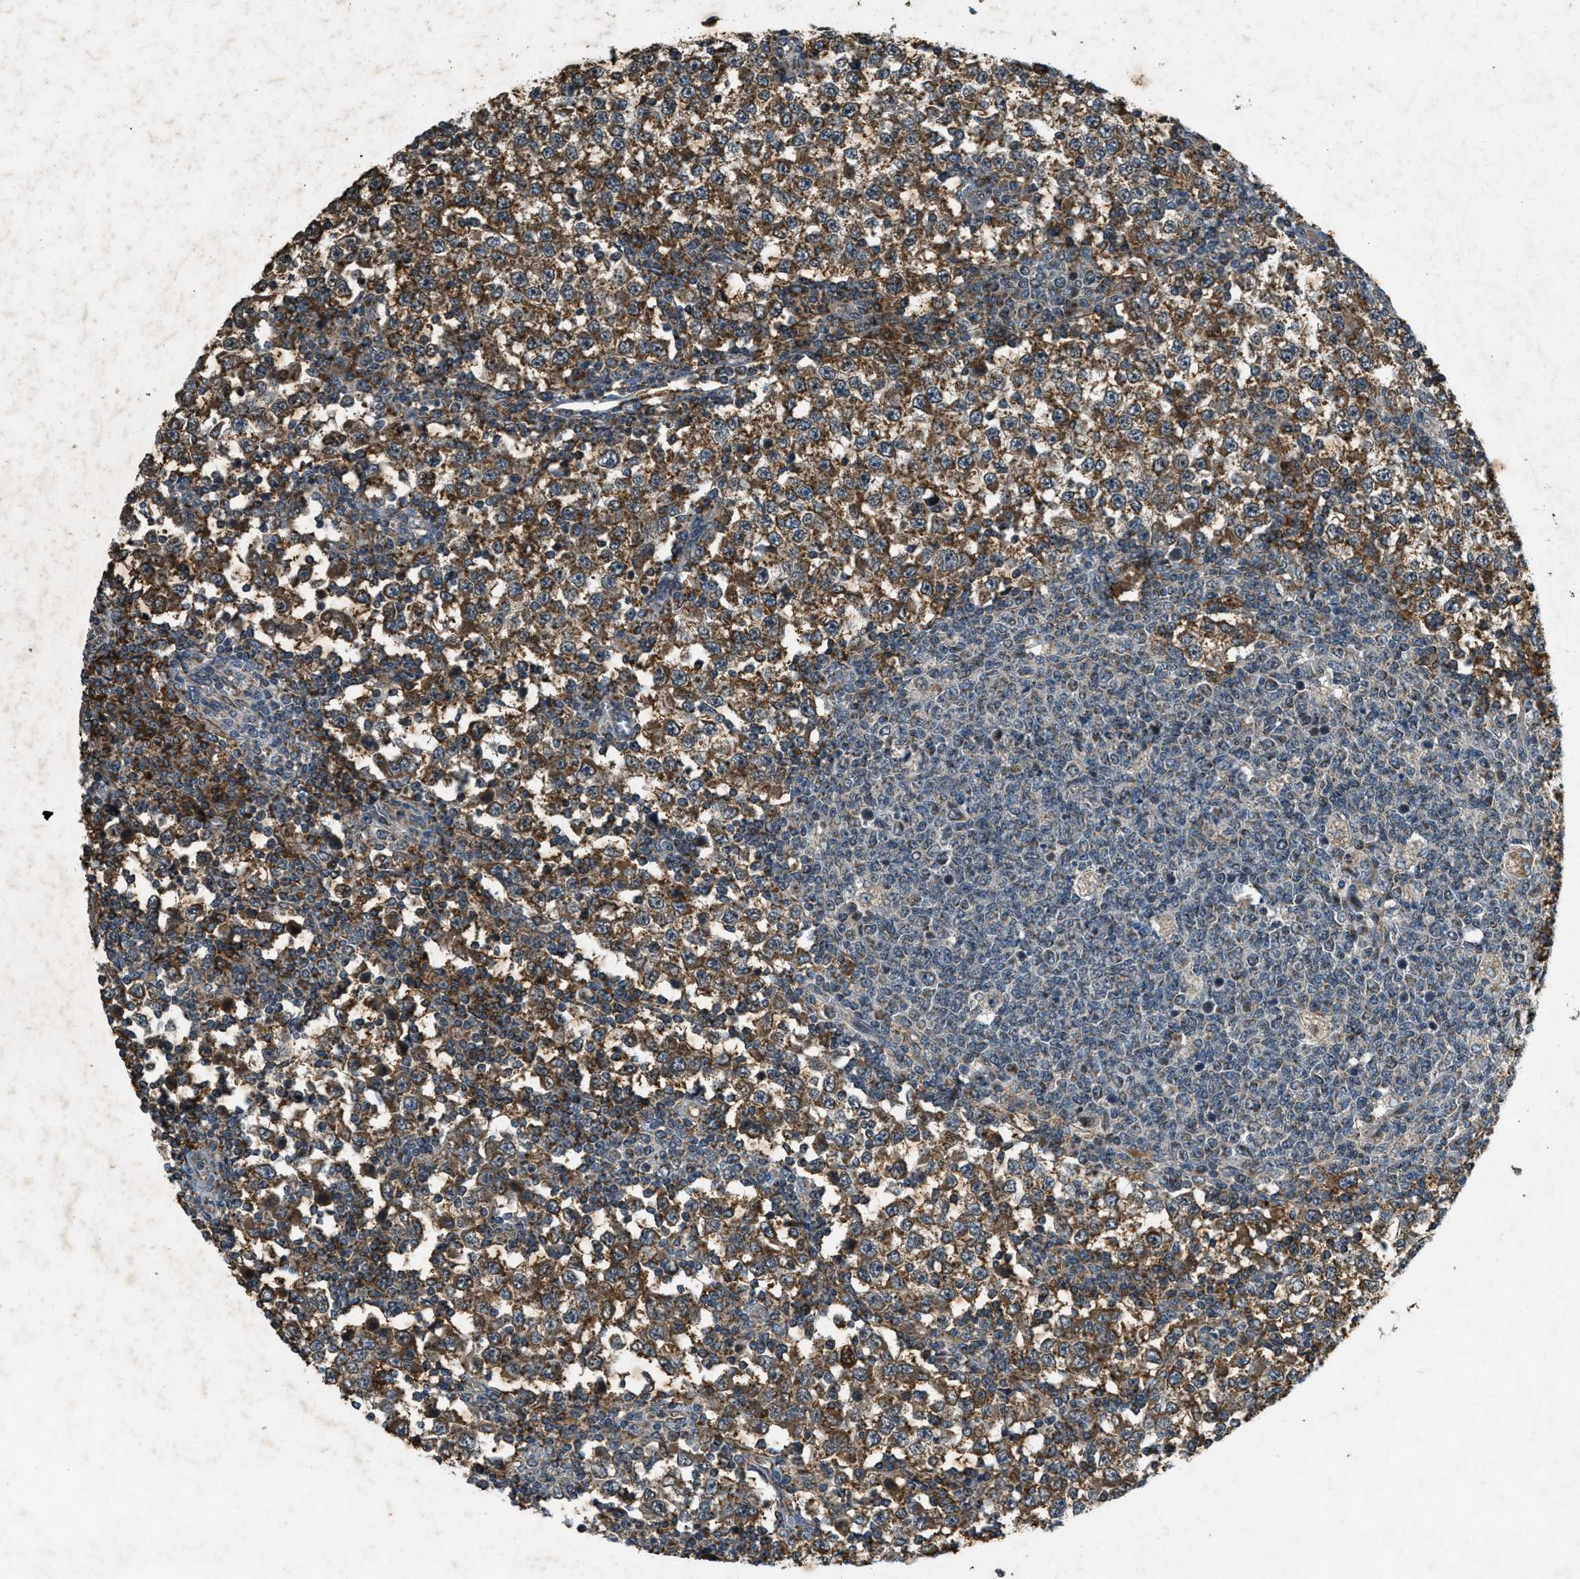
{"staining": {"intensity": "strong", "quantity": ">75%", "location": "cytoplasmic/membranous"}, "tissue": "testis cancer", "cell_type": "Tumor cells", "image_type": "cancer", "snomed": [{"axis": "morphology", "description": "Seminoma, NOS"}, {"axis": "topography", "description": "Testis"}], "caption": "High-power microscopy captured an immunohistochemistry (IHC) micrograph of testis cancer (seminoma), revealing strong cytoplasmic/membranous positivity in approximately >75% of tumor cells. The staining is performed using DAB brown chromogen to label protein expression. The nuclei are counter-stained blue using hematoxylin.", "gene": "PPP1R15A", "patient": {"sex": "male", "age": 65}}